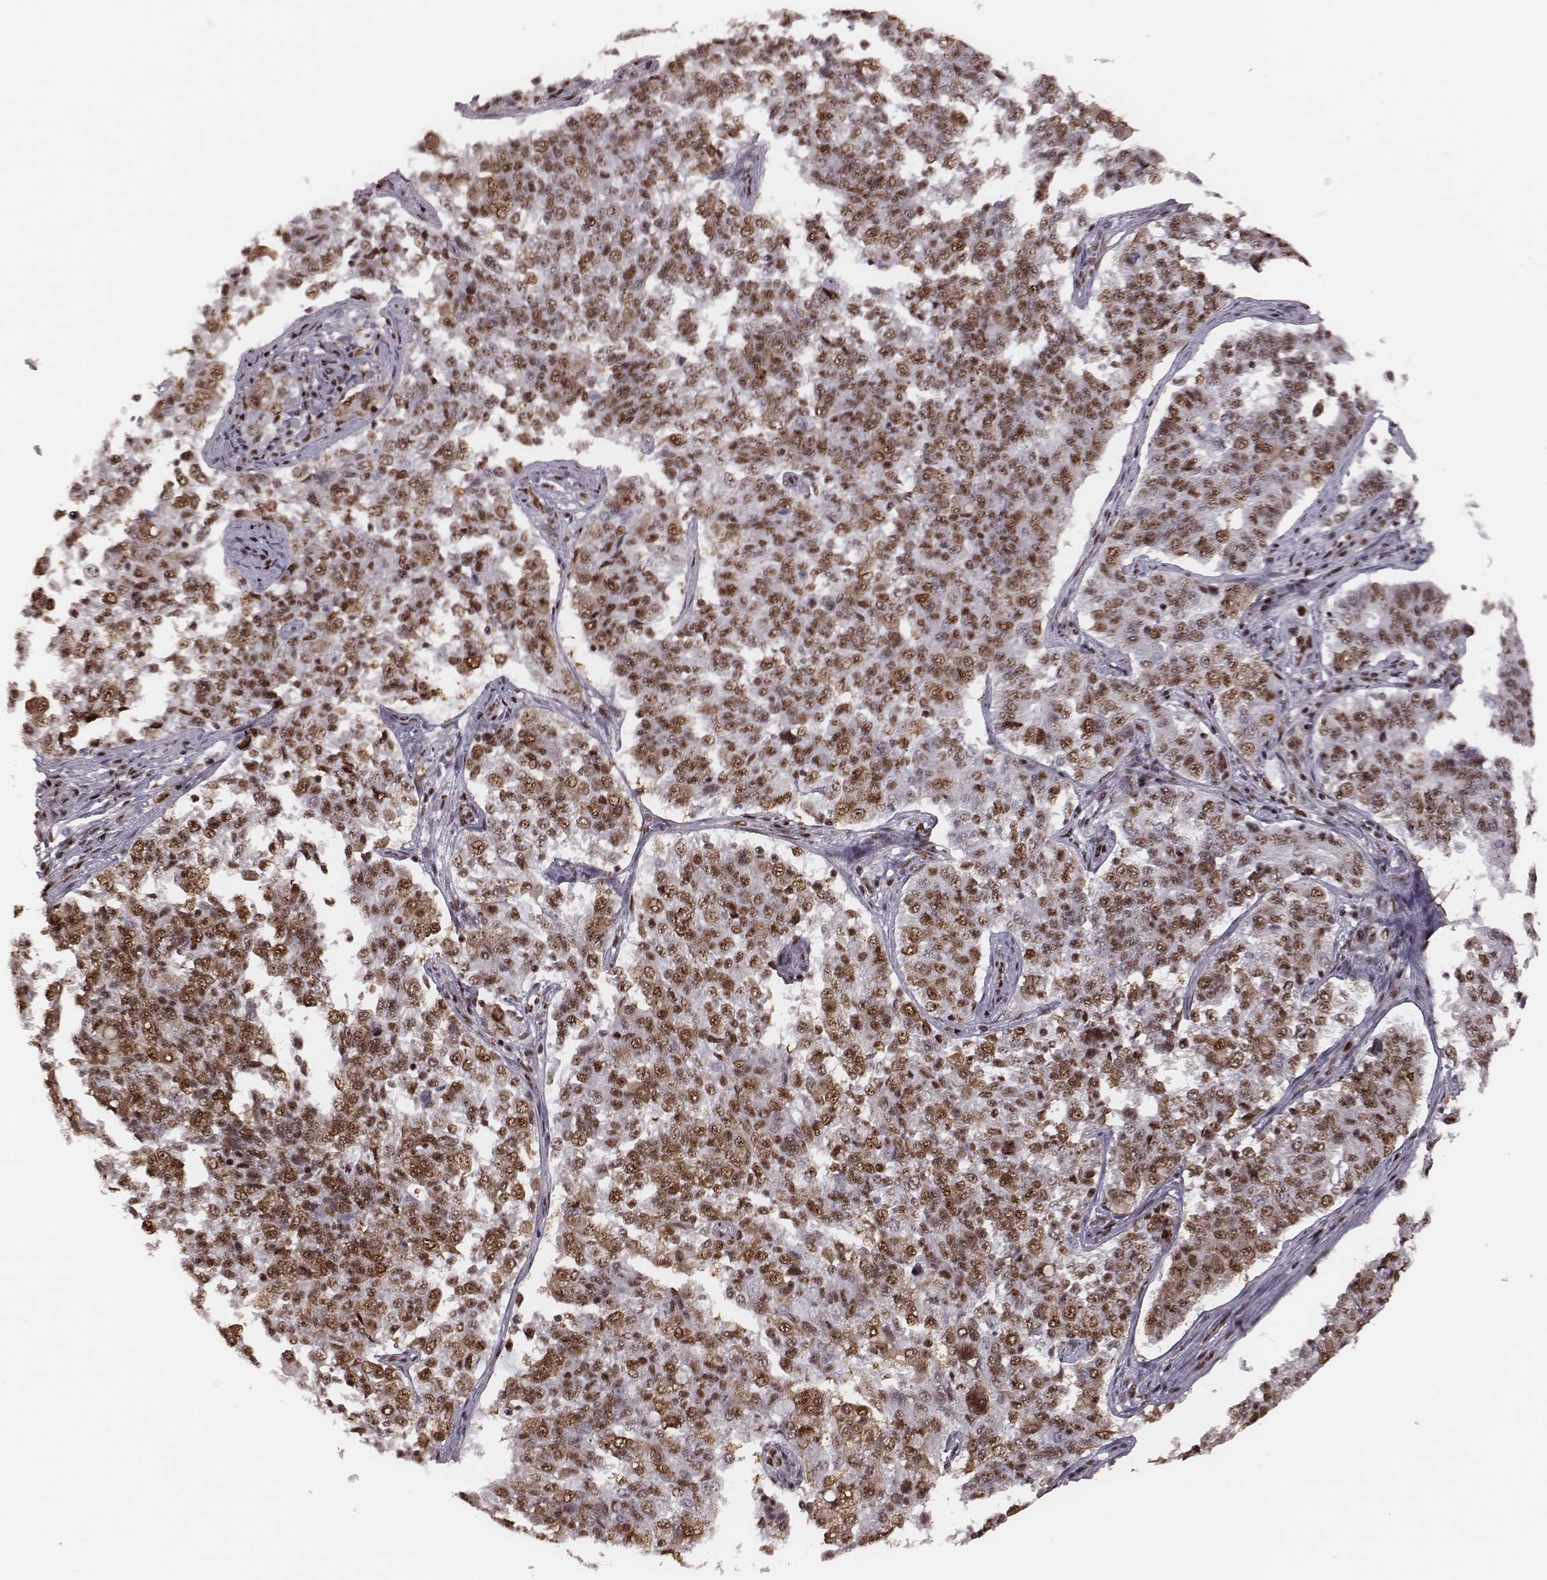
{"staining": {"intensity": "moderate", "quantity": ">75%", "location": "nuclear"}, "tissue": "endometrial cancer", "cell_type": "Tumor cells", "image_type": "cancer", "snomed": [{"axis": "morphology", "description": "Adenocarcinoma, NOS"}, {"axis": "topography", "description": "Endometrium"}], "caption": "Human endometrial cancer stained with a protein marker shows moderate staining in tumor cells.", "gene": "LUC7L", "patient": {"sex": "female", "age": 43}}